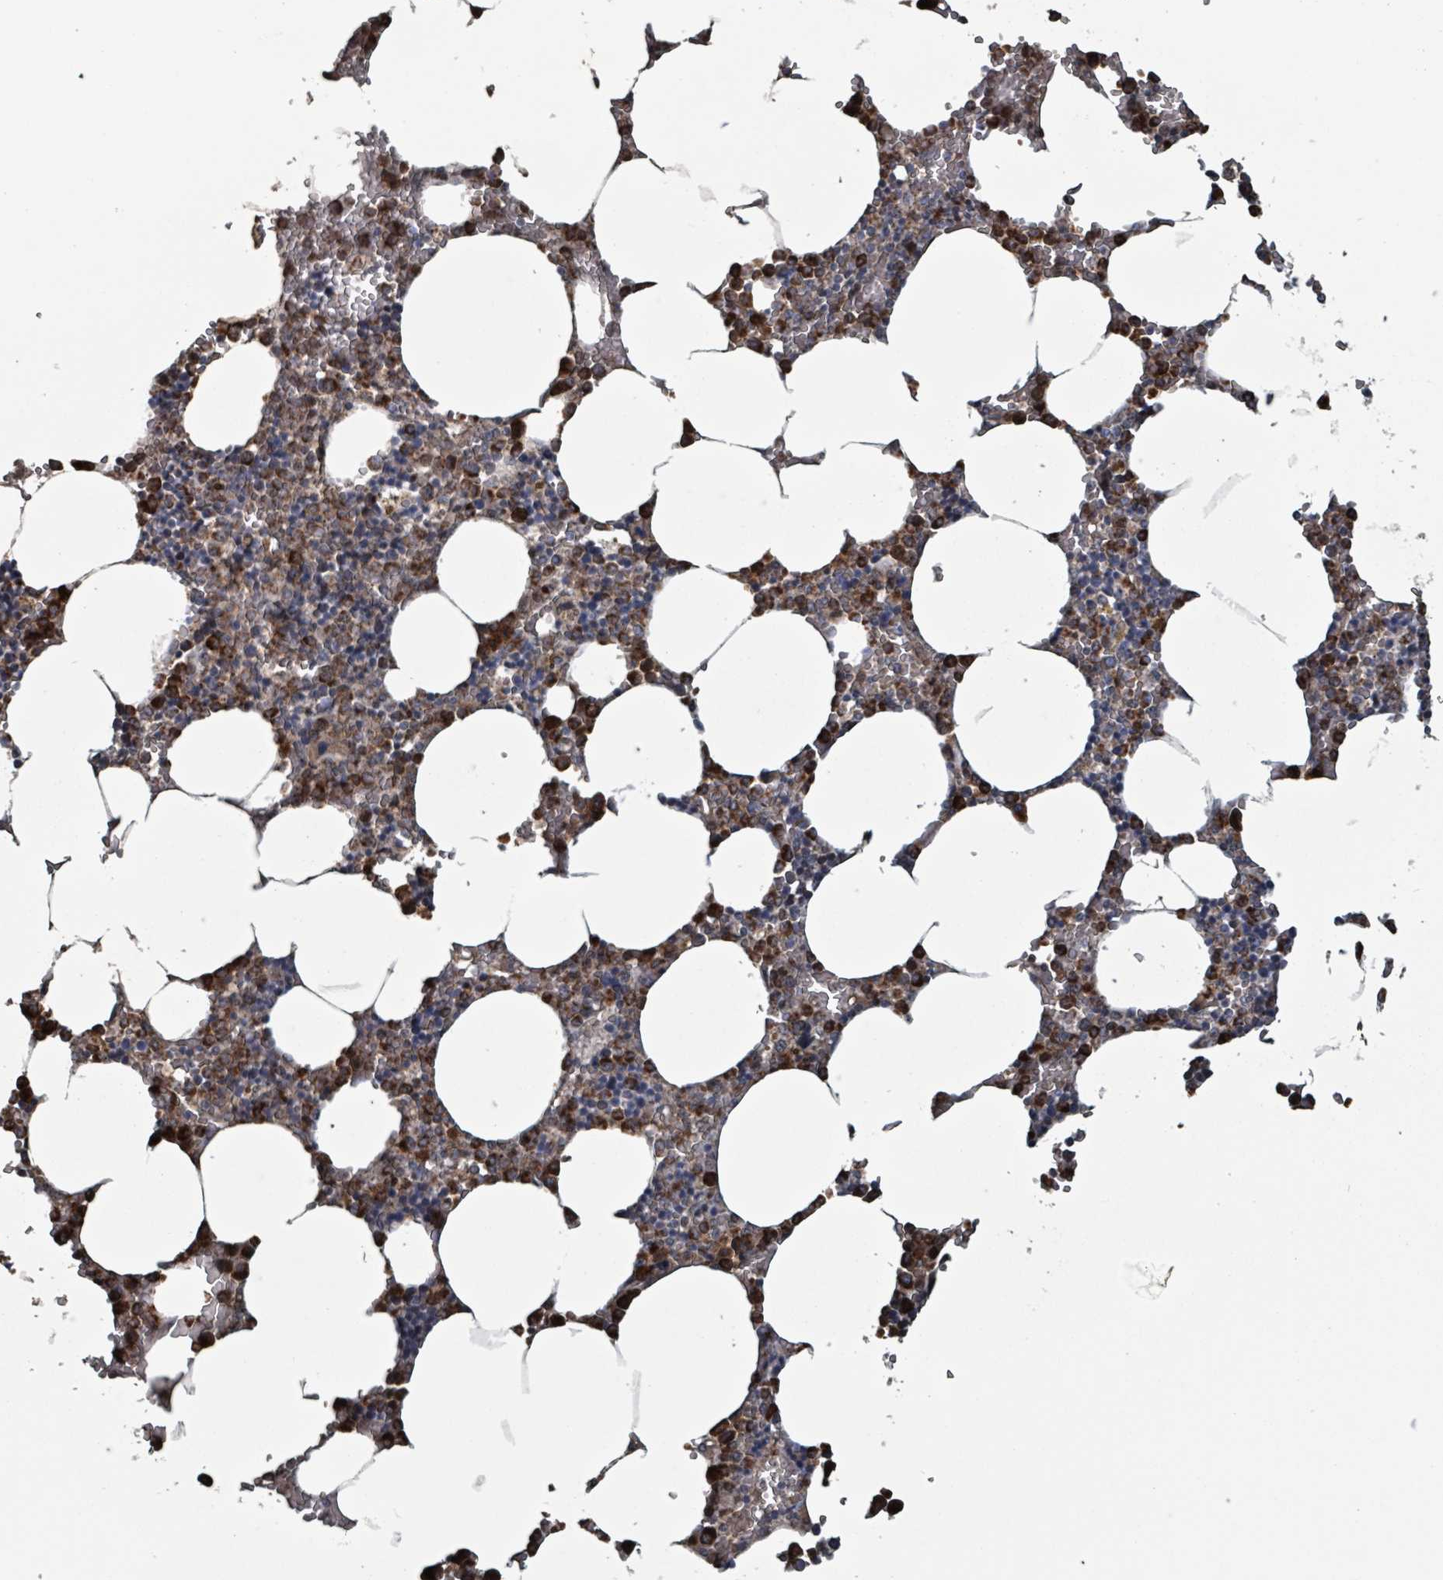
{"staining": {"intensity": "strong", "quantity": "25%-75%", "location": "cytoplasmic/membranous"}, "tissue": "bone marrow", "cell_type": "Hematopoietic cells", "image_type": "normal", "snomed": [{"axis": "morphology", "description": "Normal tissue, NOS"}, {"axis": "topography", "description": "Bone marrow"}], "caption": "This image exhibits IHC staining of unremarkable bone marrow, with high strong cytoplasmic/membranous expression in about 25%-75% of hematopoietic cells.", "gene": "MRPL4", "patient": {"sex": "male", "age": 70}}